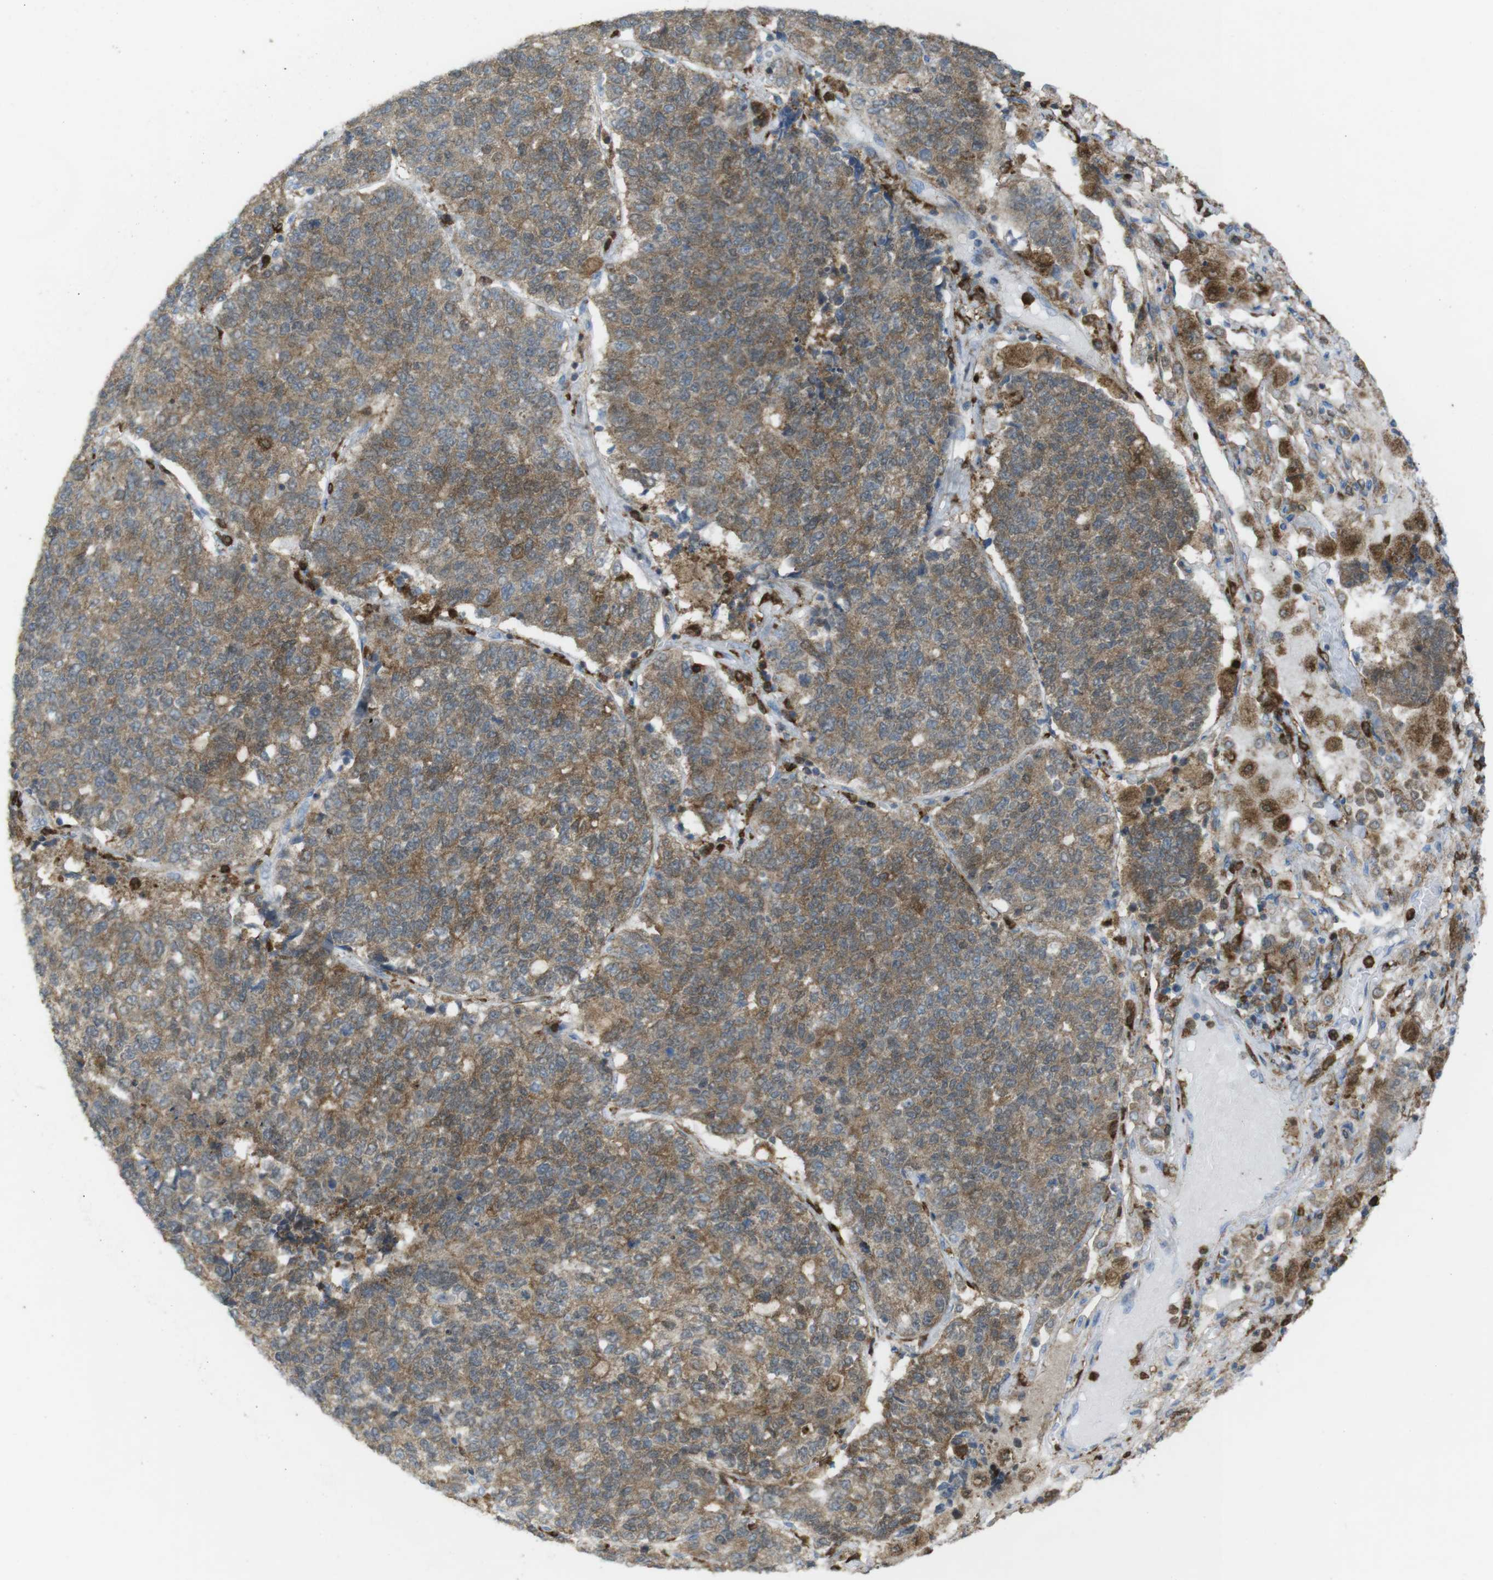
{"staining": {"intensity": "moderate", "quantity": ">75%", "location": "cytoplasmic/membranous"}, "tissue": "lung cancer", "cell_type": "Tumor cells", "image_type": "cancer", "snomed": [{"axis": "morphology", "description": "Adenocarcinoma, NOS"}, {"axis": "topography", "description": "Lung"}], "caption": "An immunohistochemistry image of neoplastic tissue is shown. Protein staining in brown shows moderate cytoplasmic/membranous positivity in lung adenocarcinoma within tumor cells. (brown staining indicates protein expression, while blue staining denotes nuclei).", "gene": "PRKCD", "patient": {"sex": "male", "age": 49}}